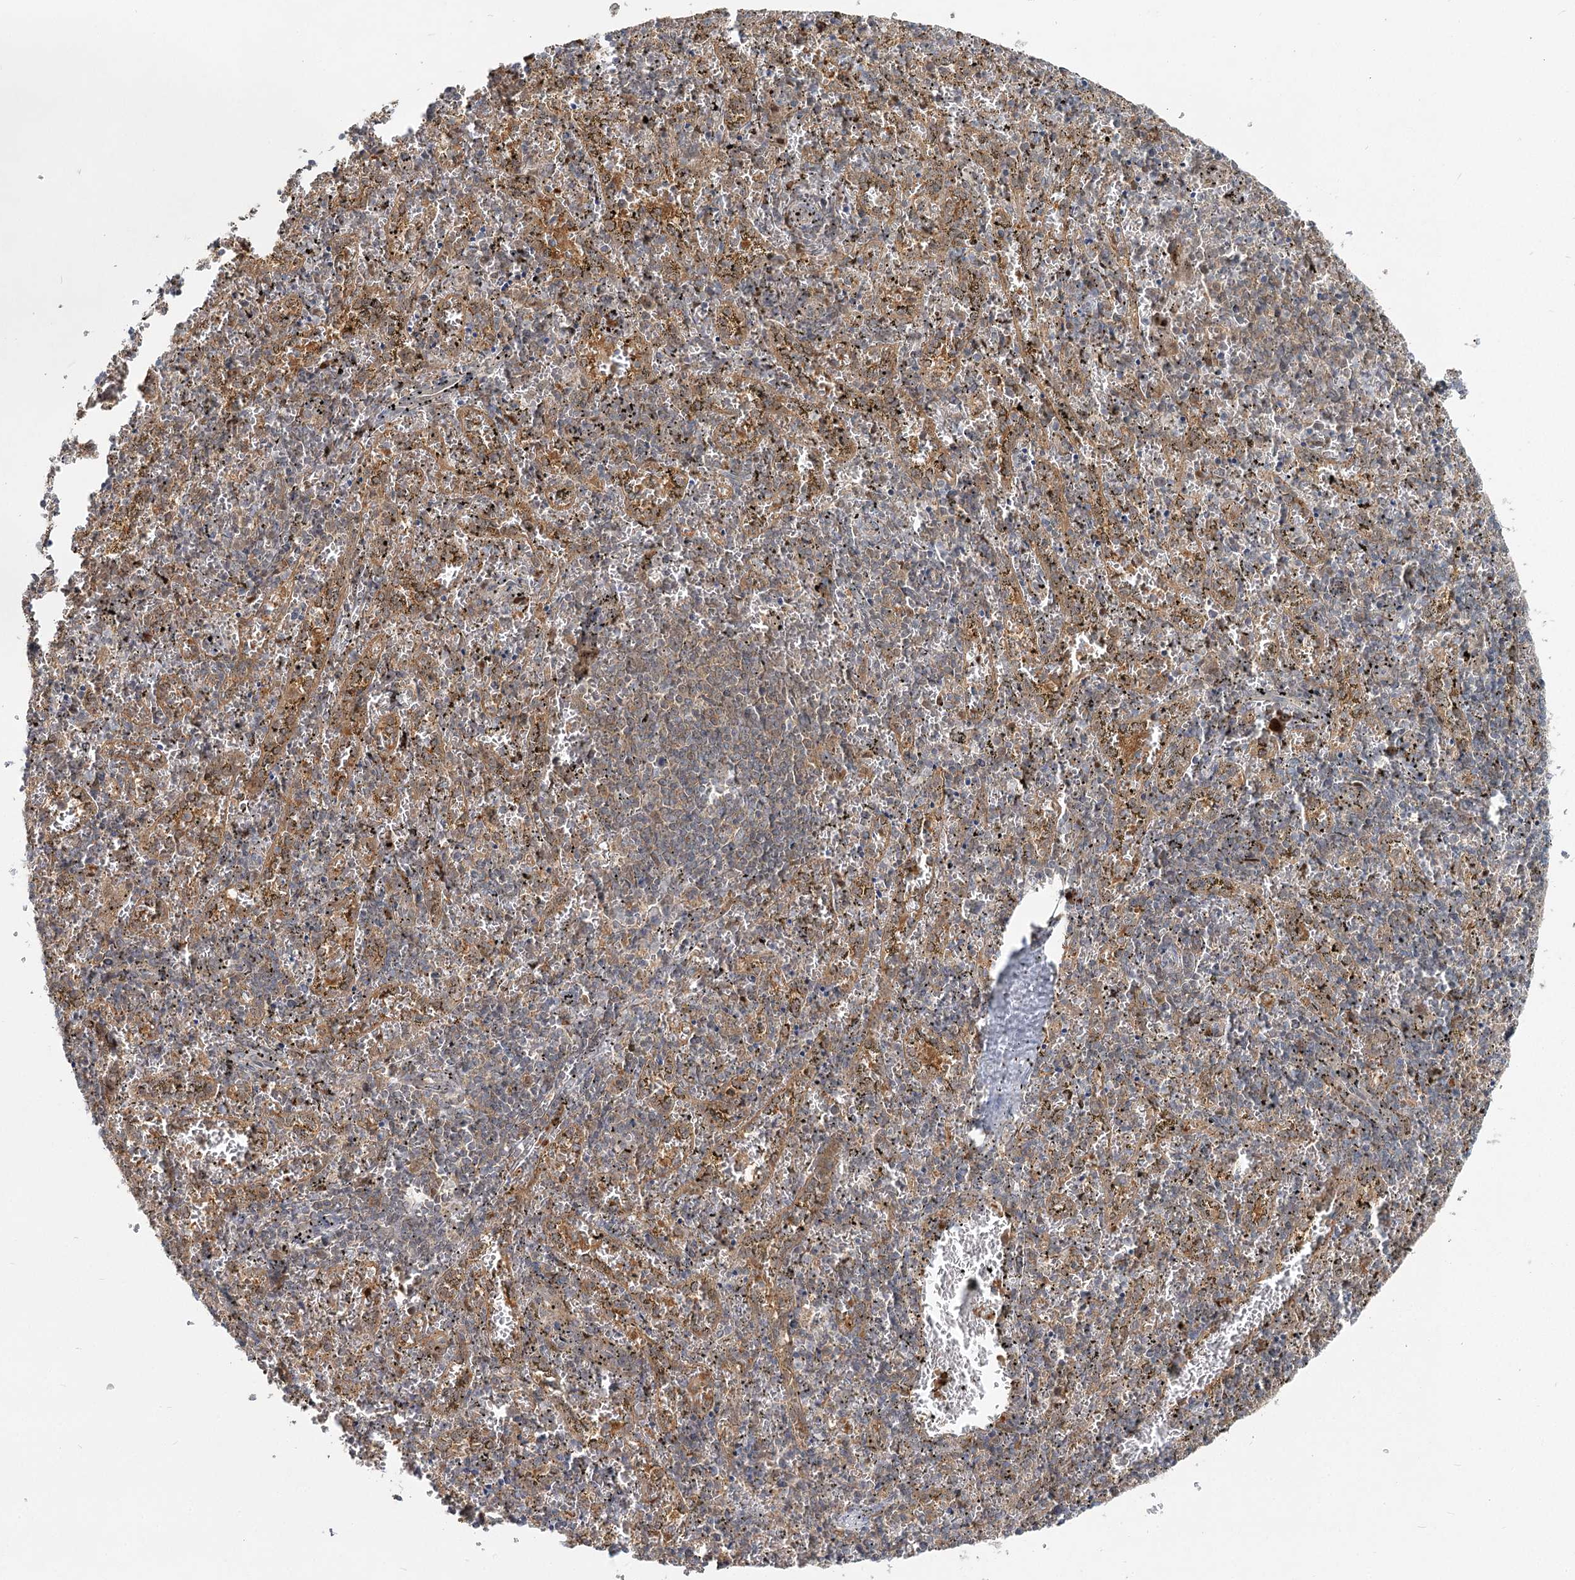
{"staining": {"intensity": "weak", "quantity": "<25%", "location": "cytoplasmic/membranous"}, "tissue": "spleen", "cell_type": "Cells in red pulp", "image_type": "normal", "snomed": [{"axis": "morphology", "description": "Normal tissue, NOS"}, {"axis": "topography", "description": "Spleen"}], "caption": "IHC of benign human spleen demonstrates no expression in cells in red pulp.", "gene": "THNSL1", "patient": {"sex": "male", "age": 11}}